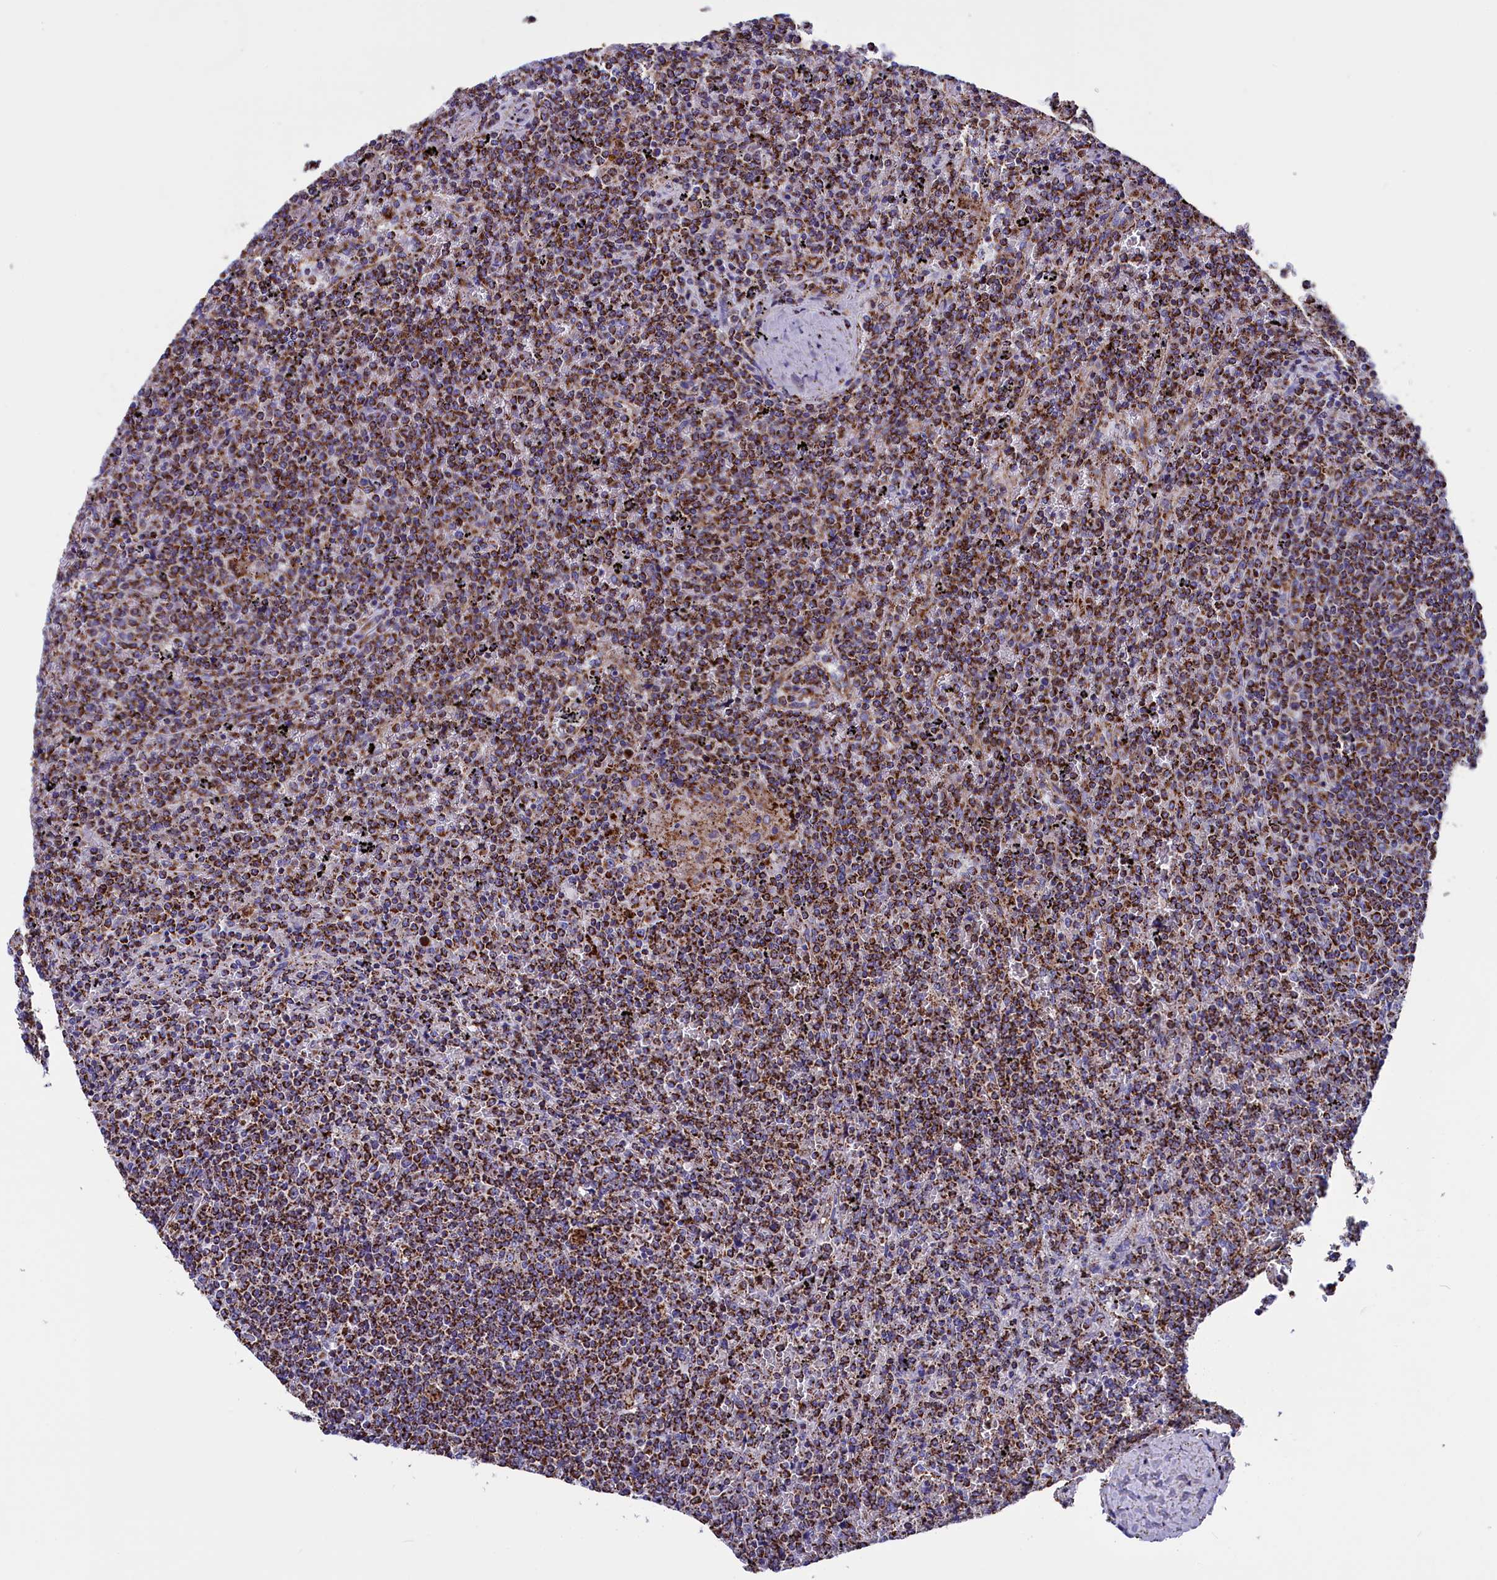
{"staining": {"intensity": "strong", "quantity": ">75%", "location": "cytoplasmic/membranous"}, "tissue": "lymphoma", "cell_type": "Tumor cells", "image_type": "cancer", "snomed": [{"axis": "morphology", "description": "Malignant lymphoma, non-Hodgkin's type, Low grade"}, {"axis": "topography", "description": "Spleen"}], "caption": "Immunohistochemical staining of human low-grade malignant lymphoma, non-Hodgkin's type reveals strong cytoplasmic/membranous protein expression in about >75% of tumor cells.", "gene": "SLC39A3", "patient": {"sex": "female", "age": 19}}